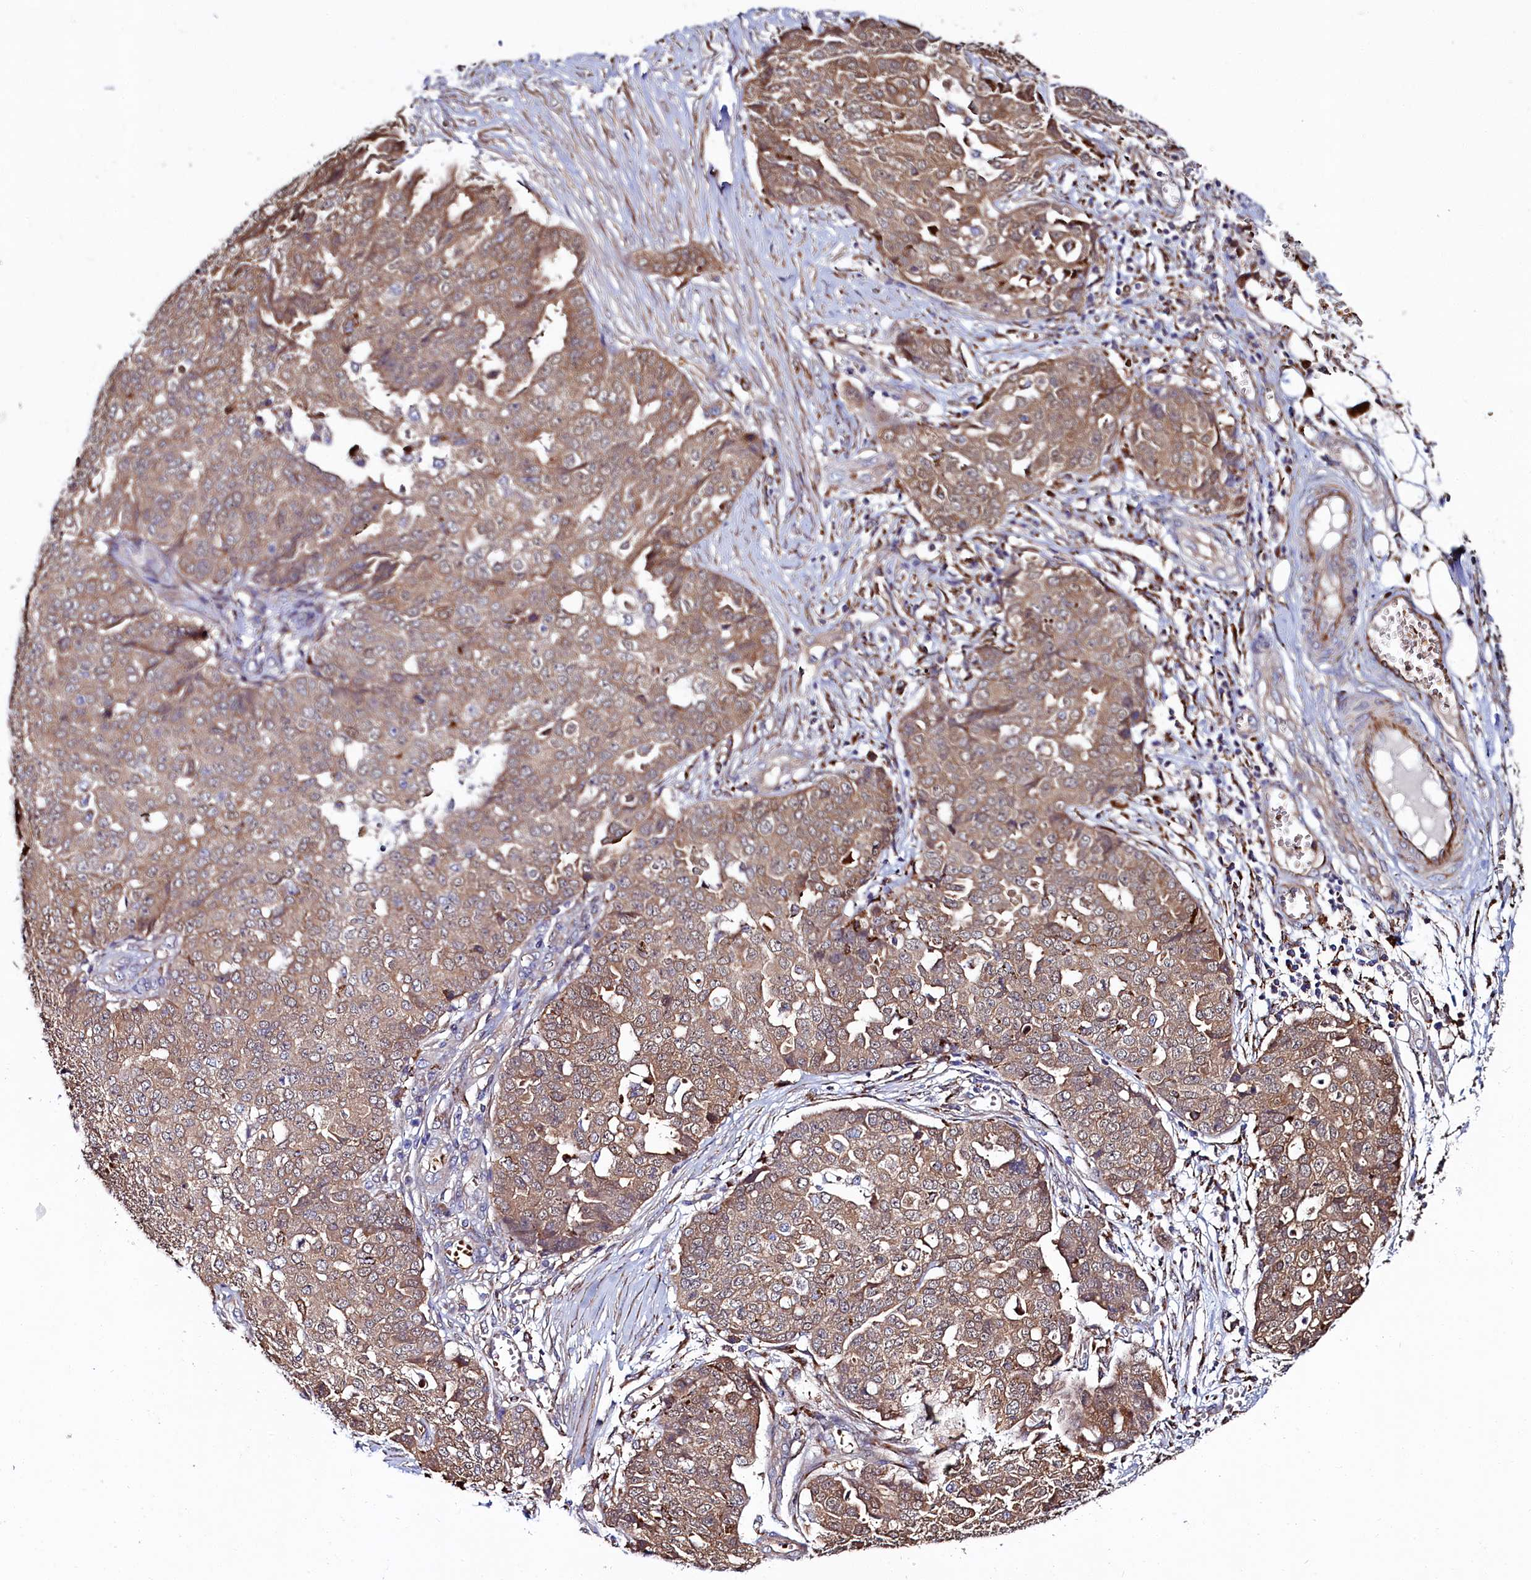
{"staining": {"intensity": "moderate", "quantity": ">75%", "location": "cytoplasmic/membranous"}, "tissue": "ovarian cancer", "cell_type": "Tumor cells", "image_type": "cancer", "snomed": [{"axis": "morphology", "description": "Cystadenocarcinoma, serous, NOS"}, {"axis": "topography", "description": "Soft tissue"}, {"axis": "topography", "description": "Ovary"}], "caption": "Serous cystadenocarcinoma (ovarian) tissue displays moderate cytoplasmic/membranous expression in approximately >75% of tumor cells, visualized by immunohistochemistry. (Brightfield microscopy of DAB IHC at high magnification).", "gene": "ASTE1", "patient": {"sex": "female", "age": 57}}